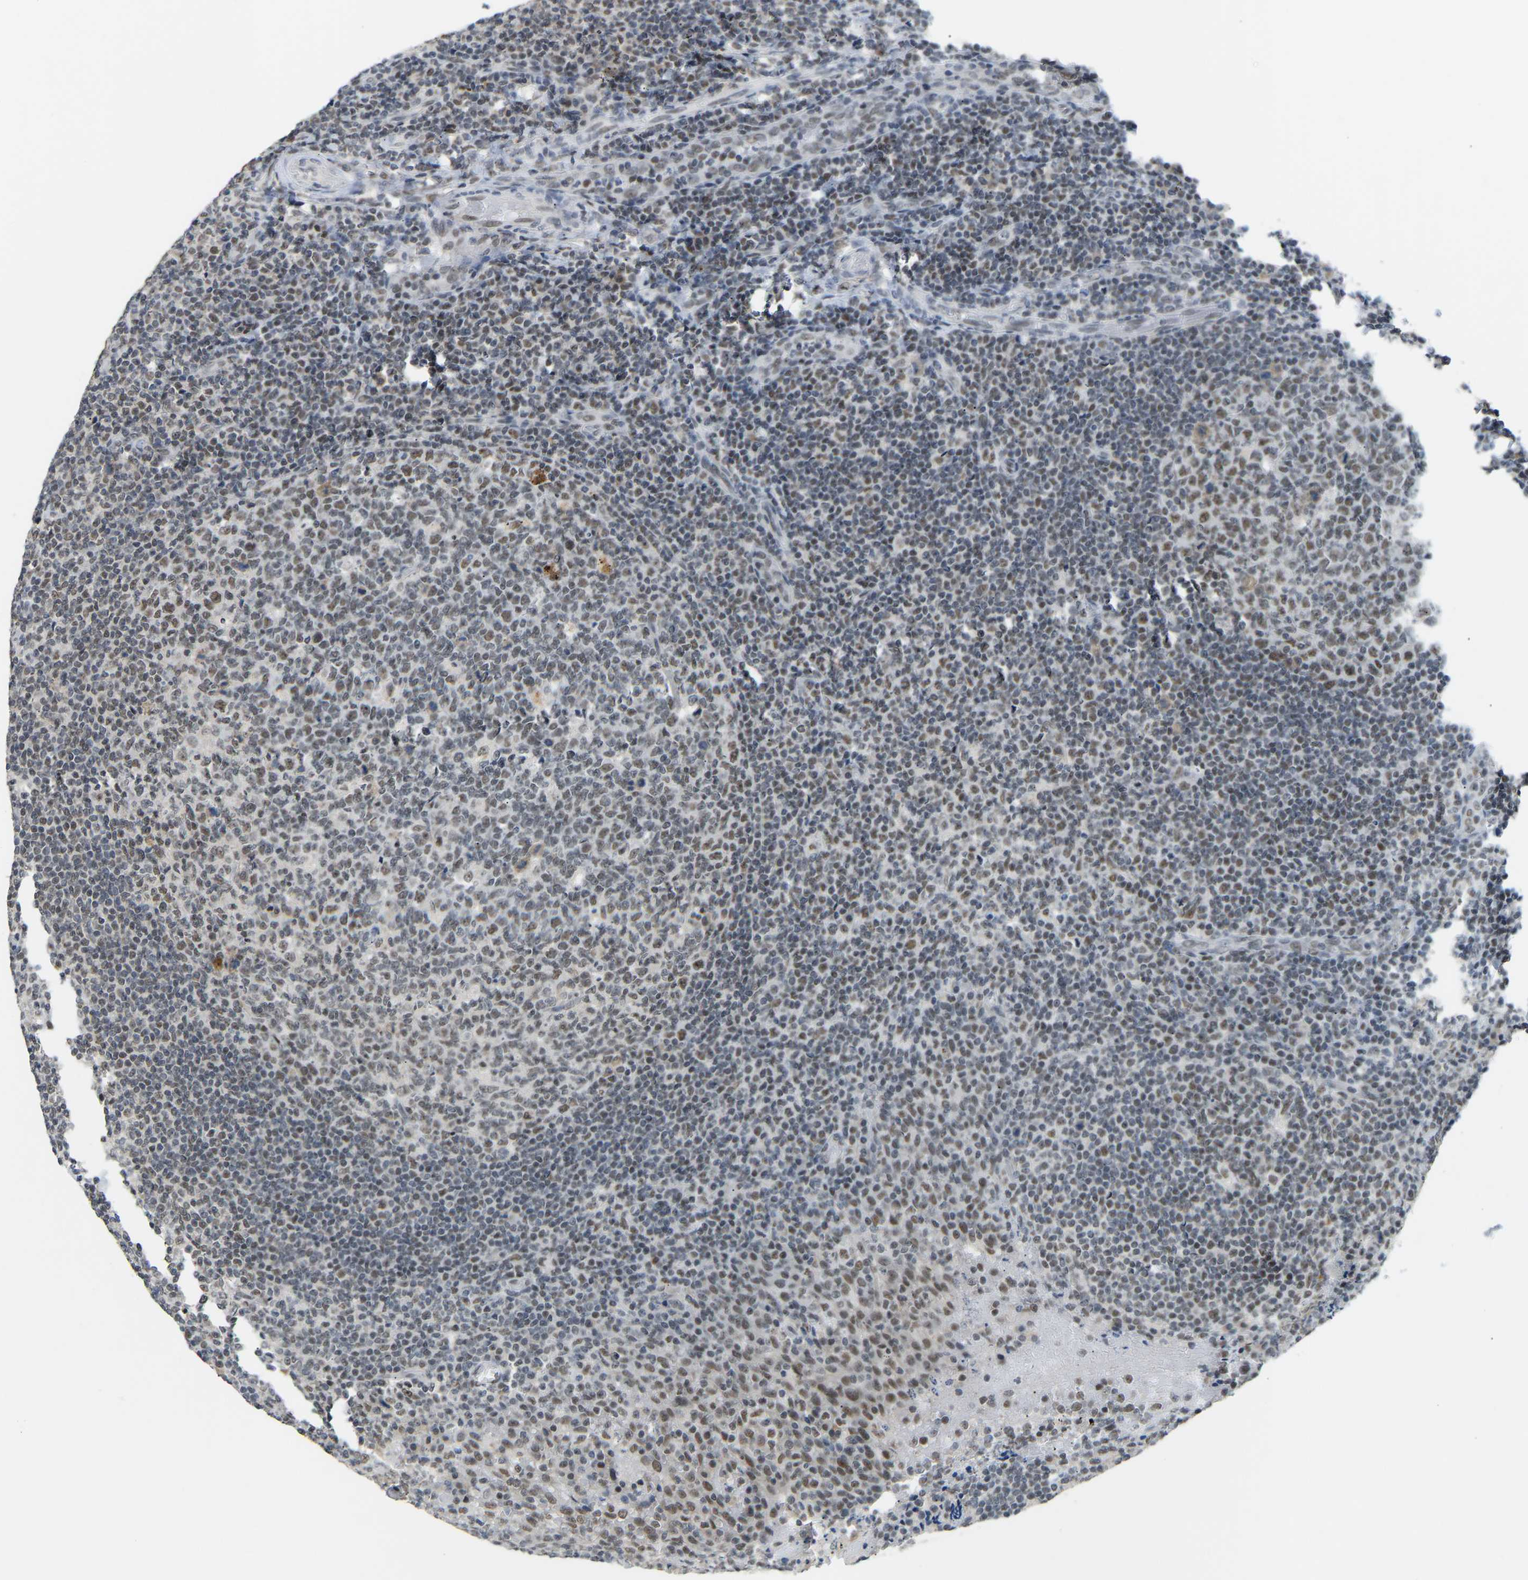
{"staining": {"intensity": "moderate", "quantity": "<25%", "location": "nuclear"}, "tissue": "tonsil", "cell_type": "Germinal center cells", "image_type": "normal", "snomed": [{"axis": "morphology", "description": "Normal tissue, NOS"}, {"axis": "topography", "description": "Tonsil"}], "caption": "The photomicrograph shows immunohistochemical staining of normal tonsil. There is moderate nuclear expression is present in about <25% of germinal center cells. The staining was performed using DAB (3,3'-diaminobenzidine), with brown indicating positive protein expression. Nuclei are stained blue with hematoxylin.", "gene": "RBM15", "patient": {"sex": "female", "age": 19}}